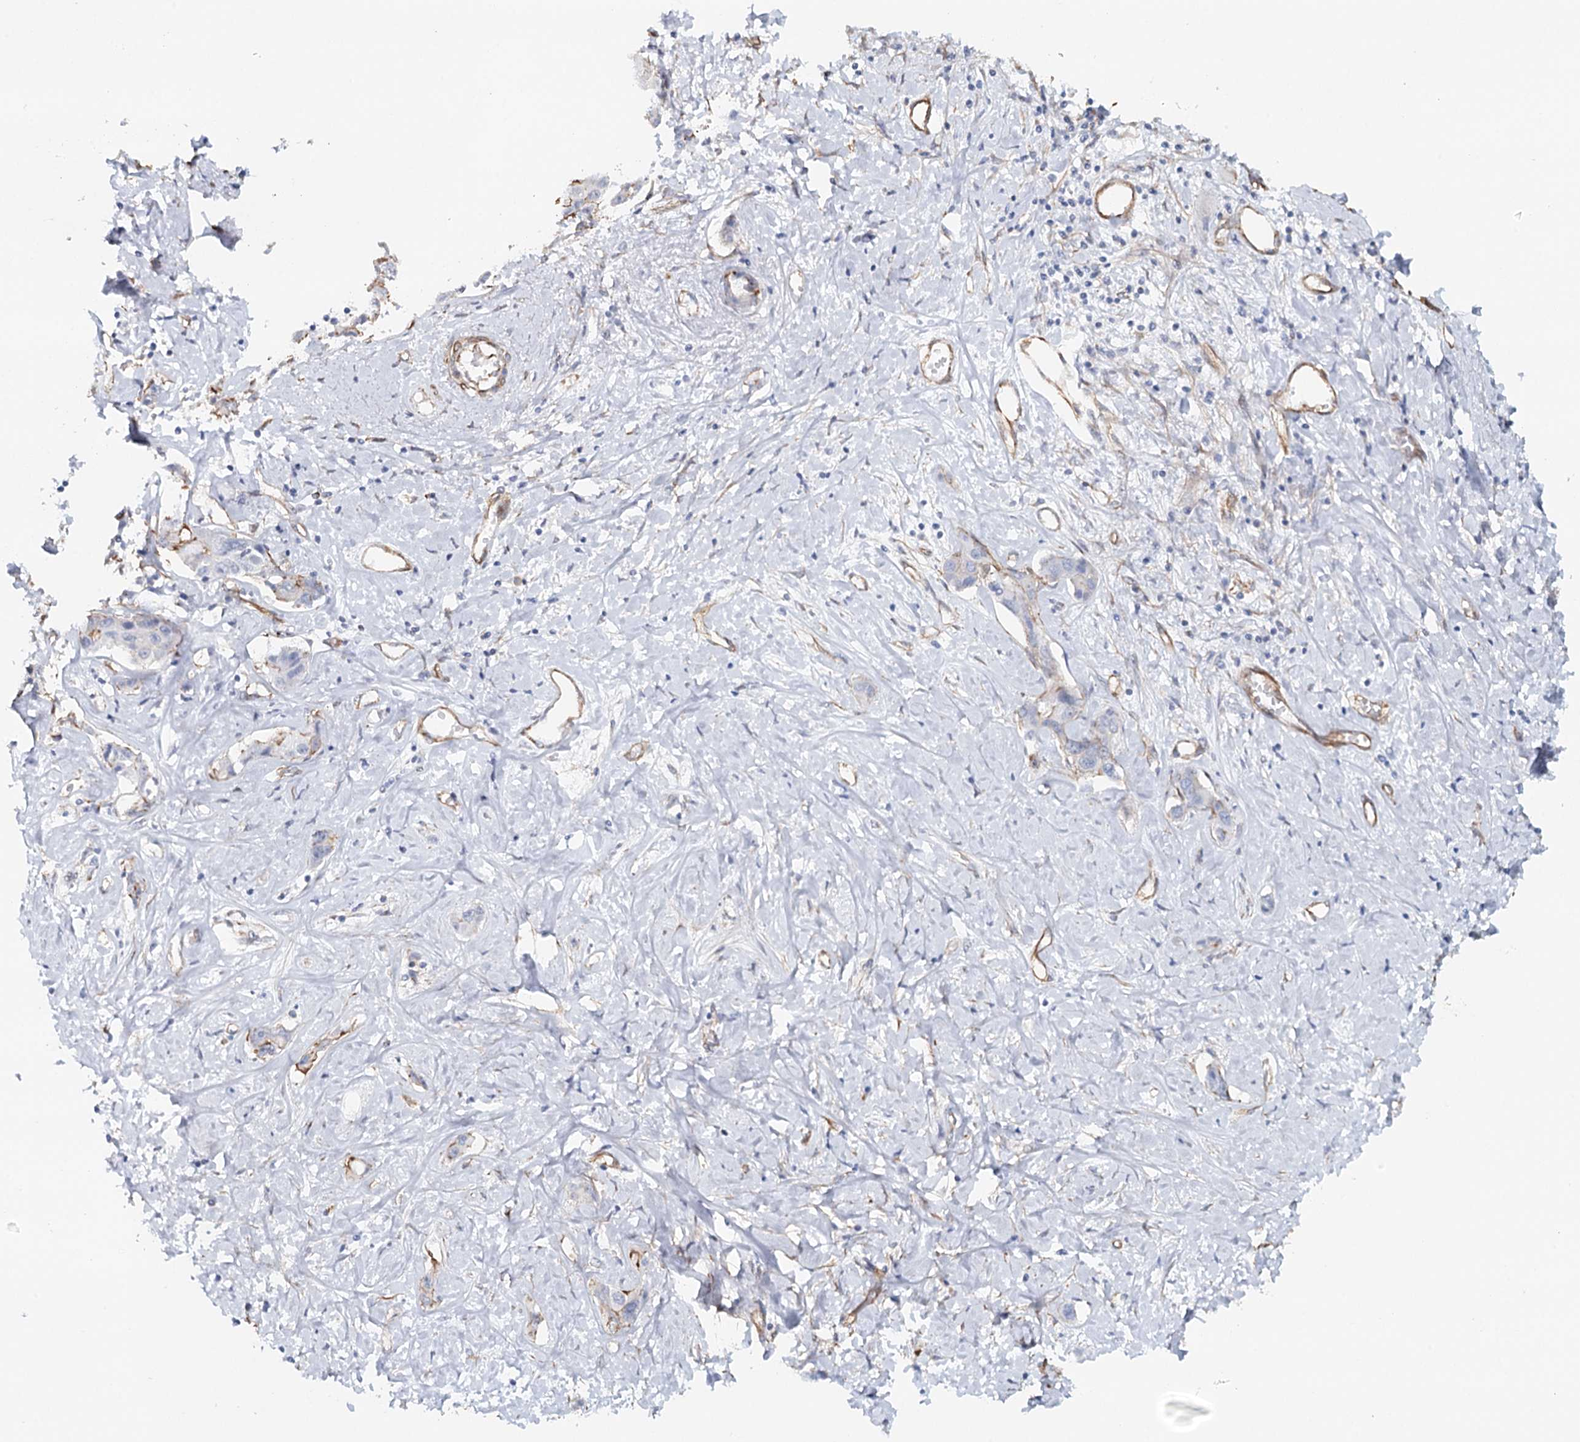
{"staining": {"intensity": "moderate", "quantity": "<25%", "location": "cytoplasmic/membranous"}, "tissue": "liver cancer", "cell_type": "Tumor cells", "image_type": "cancer", "snomed": [{"axis": "morphology", "description": "Cholangiocarcinoma"}, {"axis": "topography", "description": "Liver"}], "caption": "Immunohistochemistry (IHC) (DAB (3,3'-diaminobenzidine)) staining of human liver cholangiocarcinoma exhibits moderate cytoplasmic/membranous protein expression in approximately <25% of tumor cells.", "gene": "SYNPO", "patient": {"sex": "male", "age": 59}}